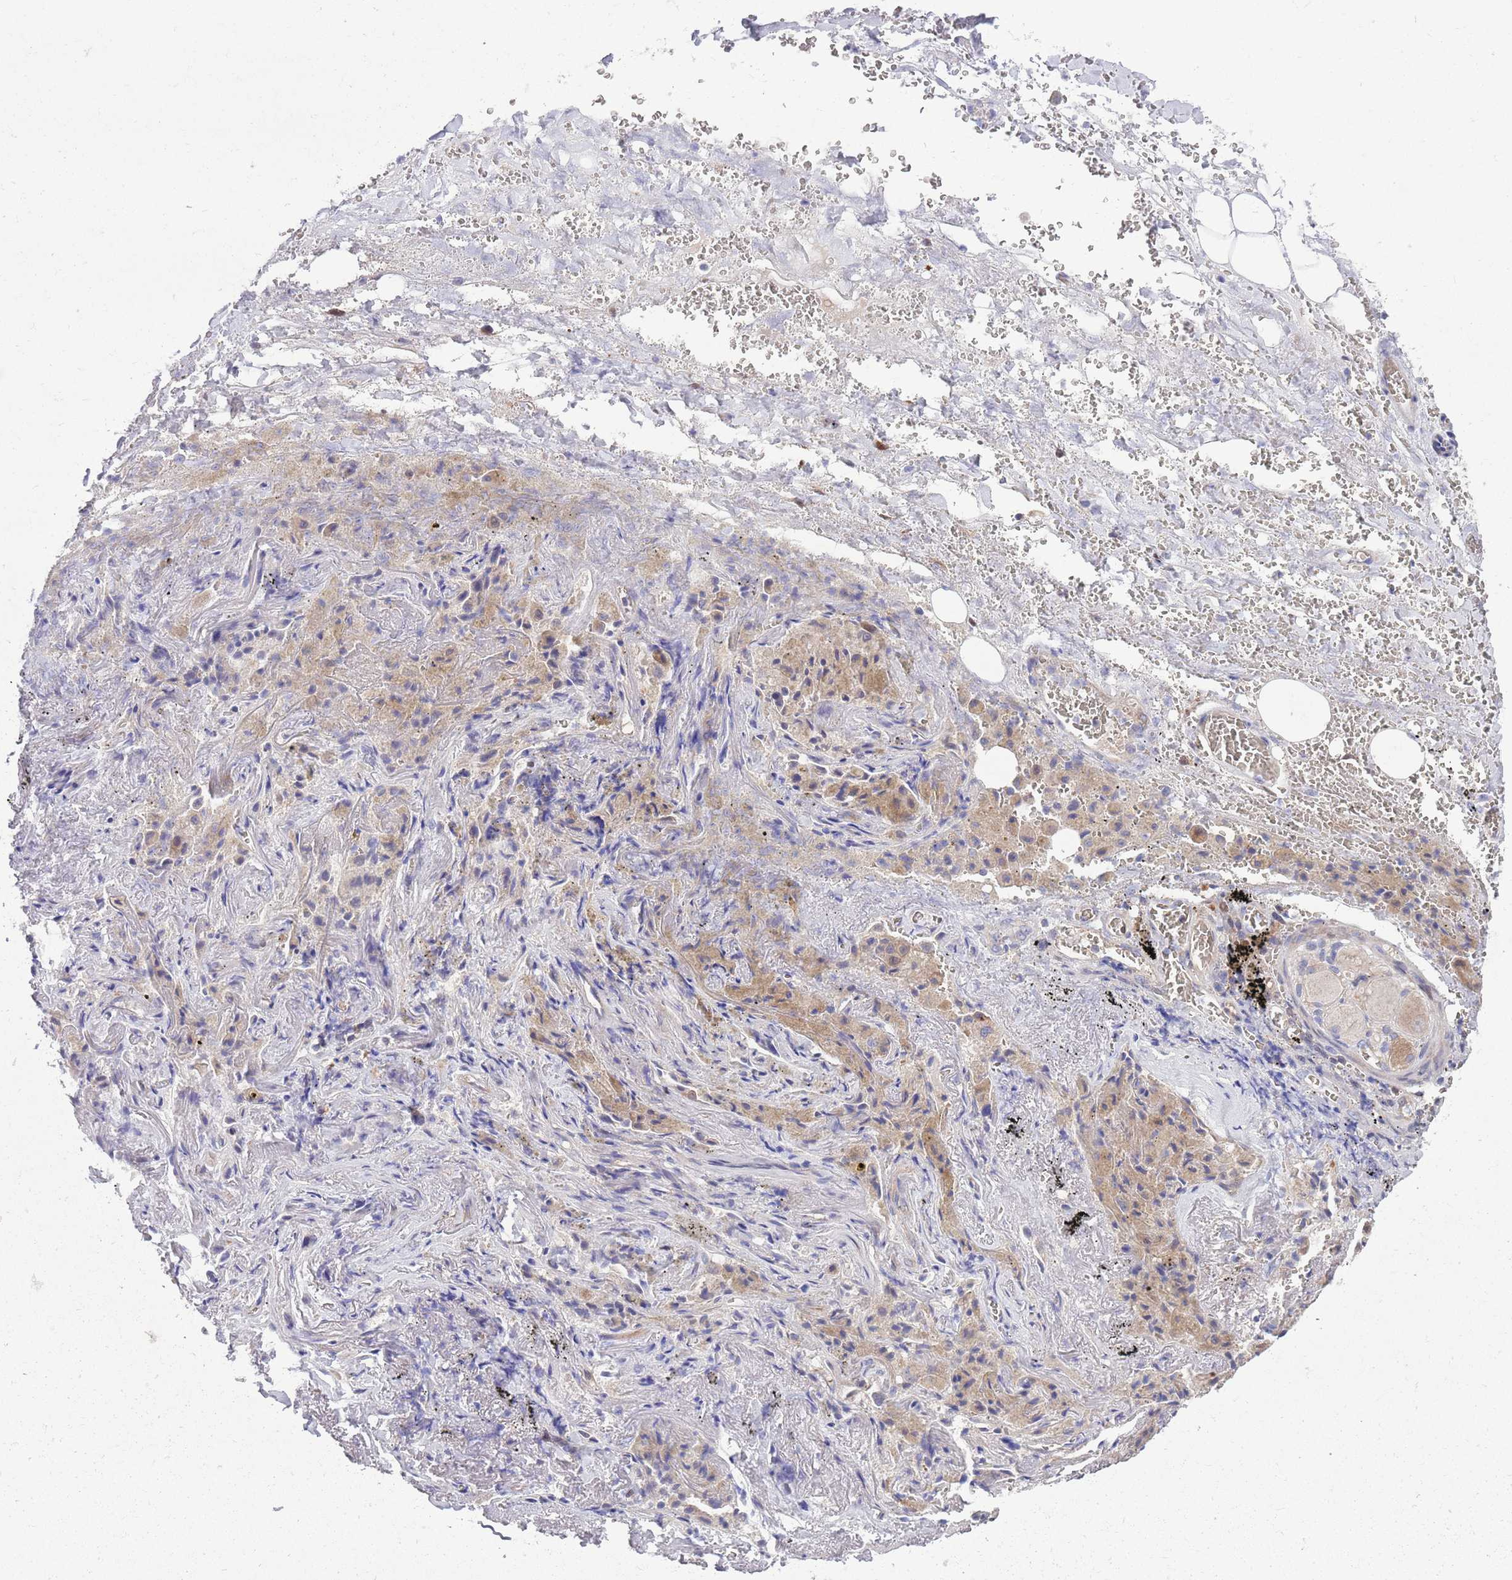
{"staining": {"intensity": "moderate", "quantity": "<25%", "location": "cytoplasmic/membranous"}, "tissue": "adipose tissue", "cell_type": "Adipocytes", "image_type": "normal", "snomed": [{"axis": "morphology", "description": "Normal tissue, NOS"}, {"axis": "topography", "description": "Cartilage tissue"}], "caption": "Protein staining displays moderate cytoplasmic/membranous expression in about <25% of adipocytes in benign adipose tissue. The staining was performed using DAB, with brown indicating positive protein expression. Nuclei are stained blue with hematoxylin.", "gene": "KLHL29", "patient": {"sex": "male", "age": 66}}